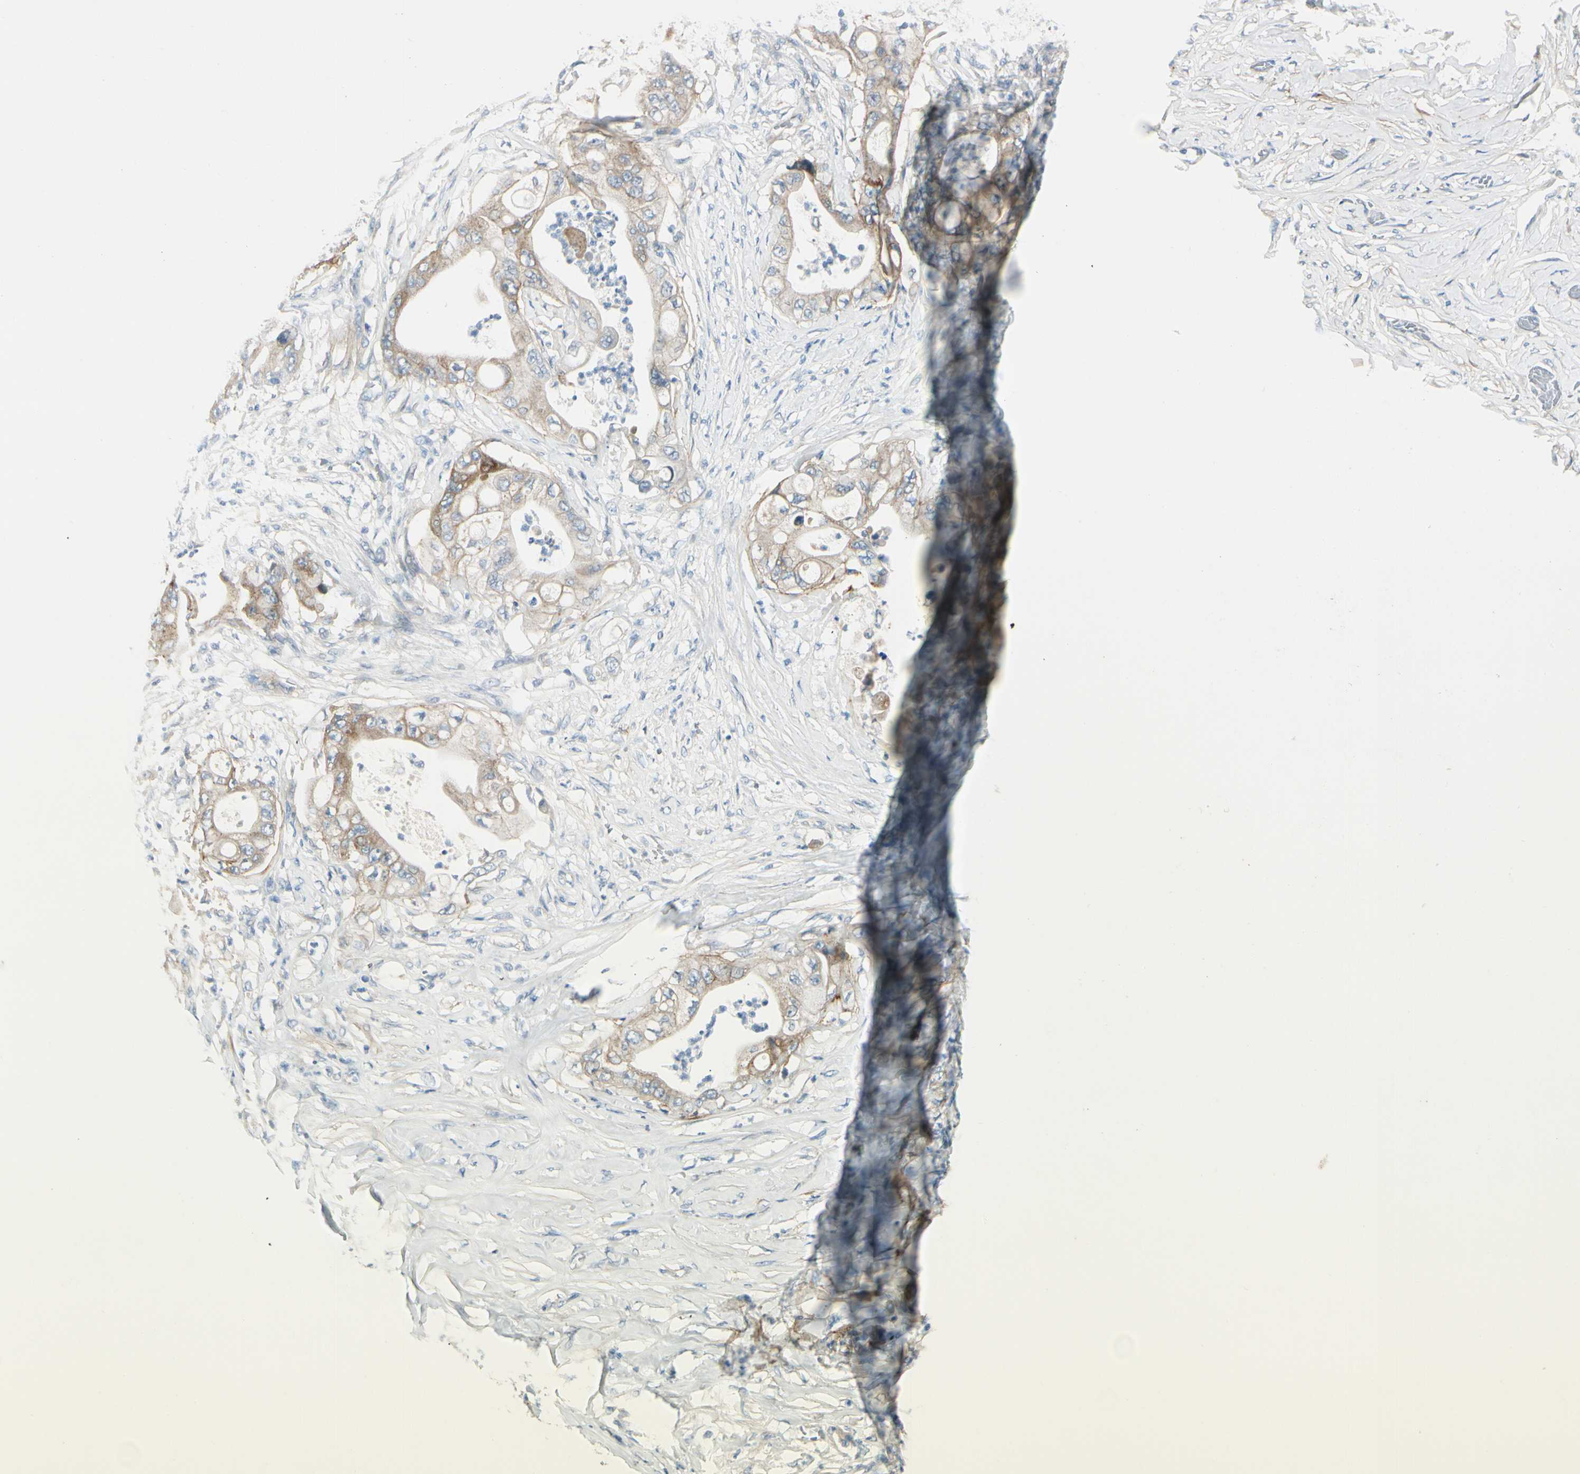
{"staining": {"intensity": "moderate", "quantity": ">75%", "location": "cytoplasmic/membranous"}, "tissue": "stomach cancer", "cell_type": "Tumor cells", "image_type": "cancer", "snomed": [{"axis": "morphology", "description": "Adenocarcinoma, NOS"}, {"axis": "topography", "description": "Stomach"}], "caption": "An image showing moderate cytoplasmic/membranous positivity in about >75% of tumor cells in stomach cancer, as visualized by brown immunohistochemical staining.", "gene": "ITGA3", "patient": {"sex": "female", "age": 73}}